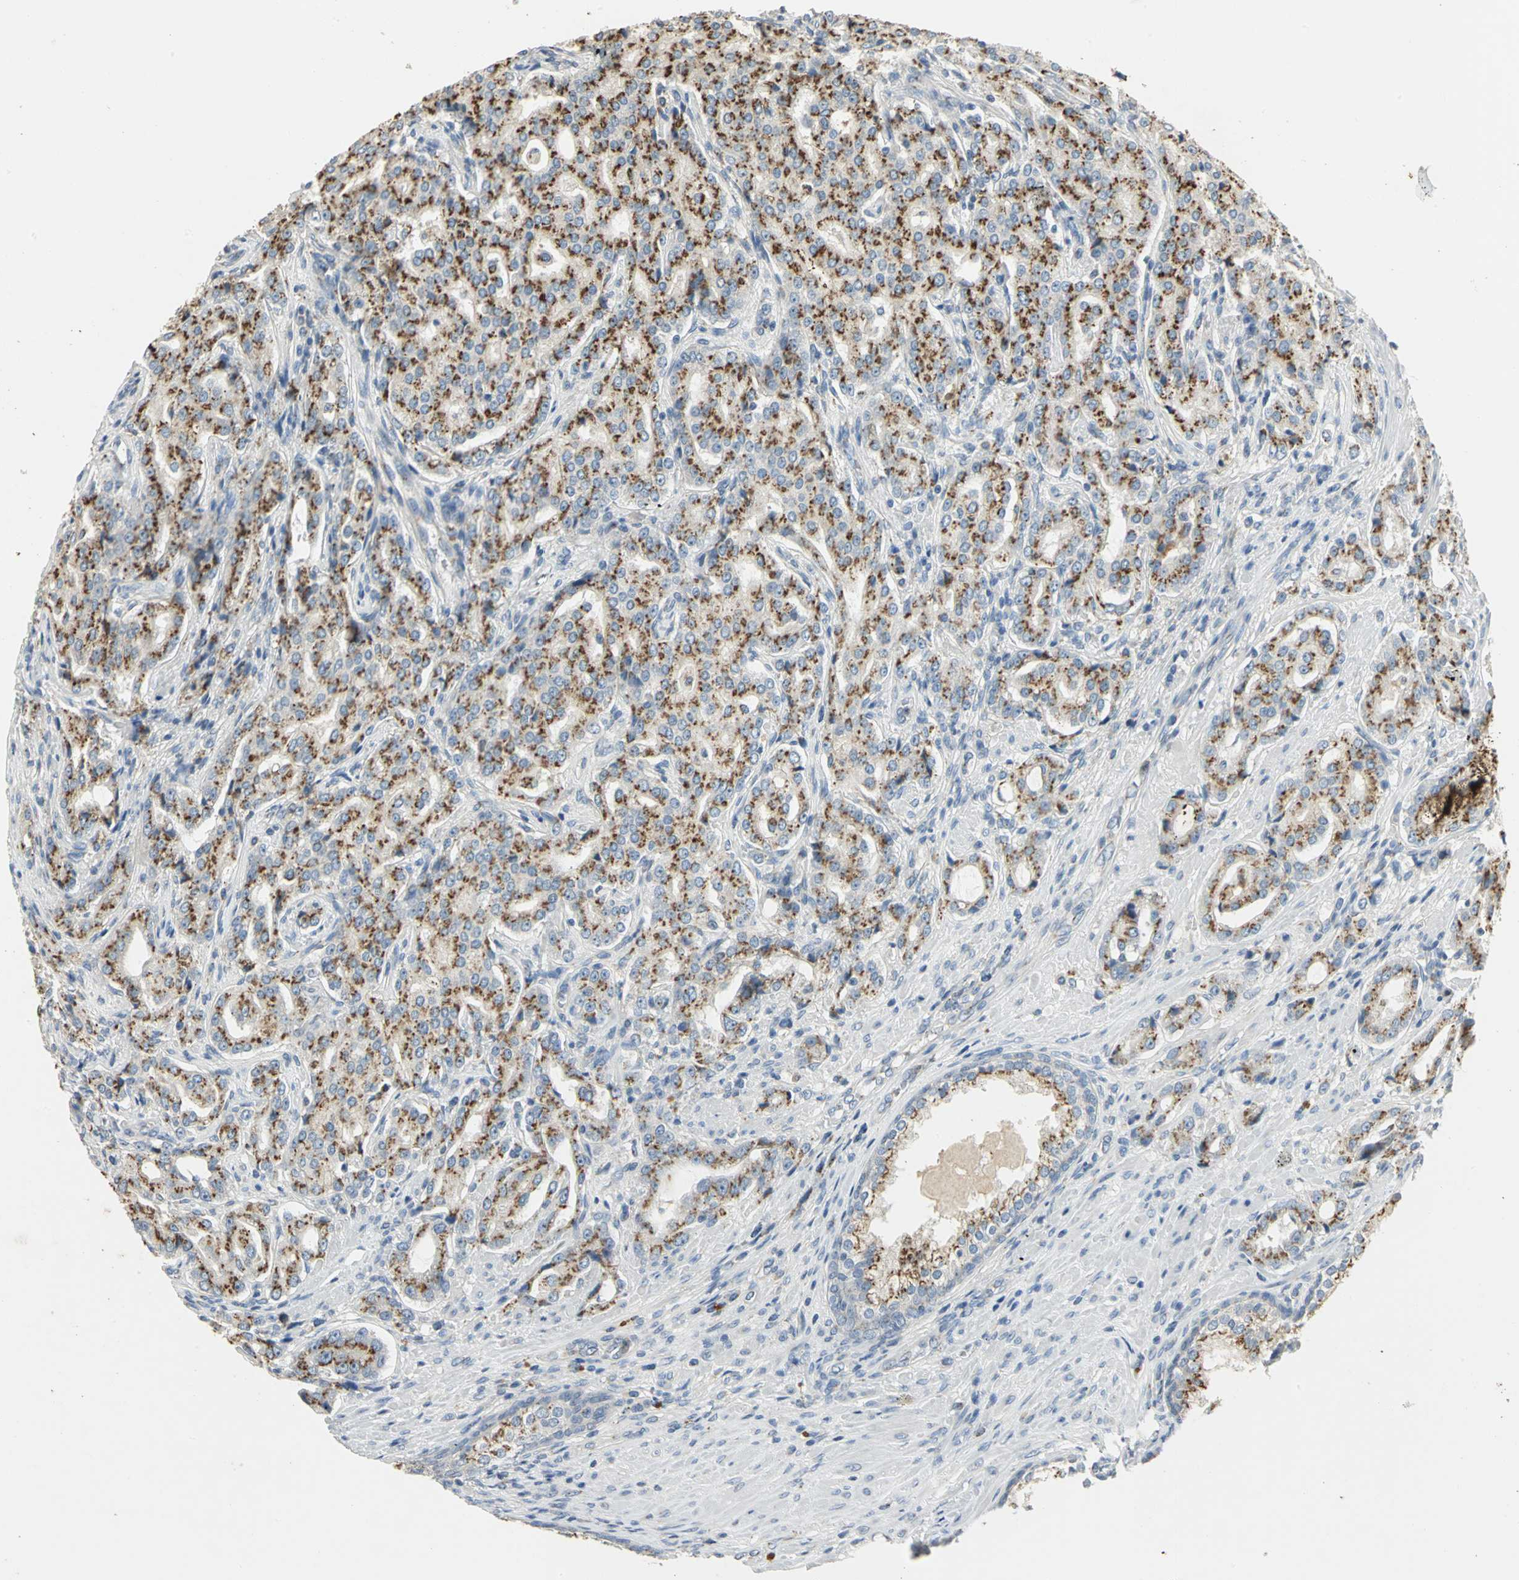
{"staining": {"intensity": "strong", "quantity": ">75%", "location": "cytoplasmic/membranous"}, "tissue": "prostate cancer", "cell_type": "Tumor cells", "image_type": "cancer", "snomed": [{"axis": "morphology", "description": "Adenocarcinoma, High grade"}, {"axis": "topography", "description": "Prostate"}], "caption": "Prostate adenocarcinoma (high-grade) was stained to show a protein in brown. There is high levels of strong cytoplasmic/membranous expression in about >75% of tumor cells. (DAB (3,3'-diaminobenzidine) IHC with brightfield microscopy, high magnification).", "gene": "TM9SF2", "patient": {"sex": "male", "age": 72}}